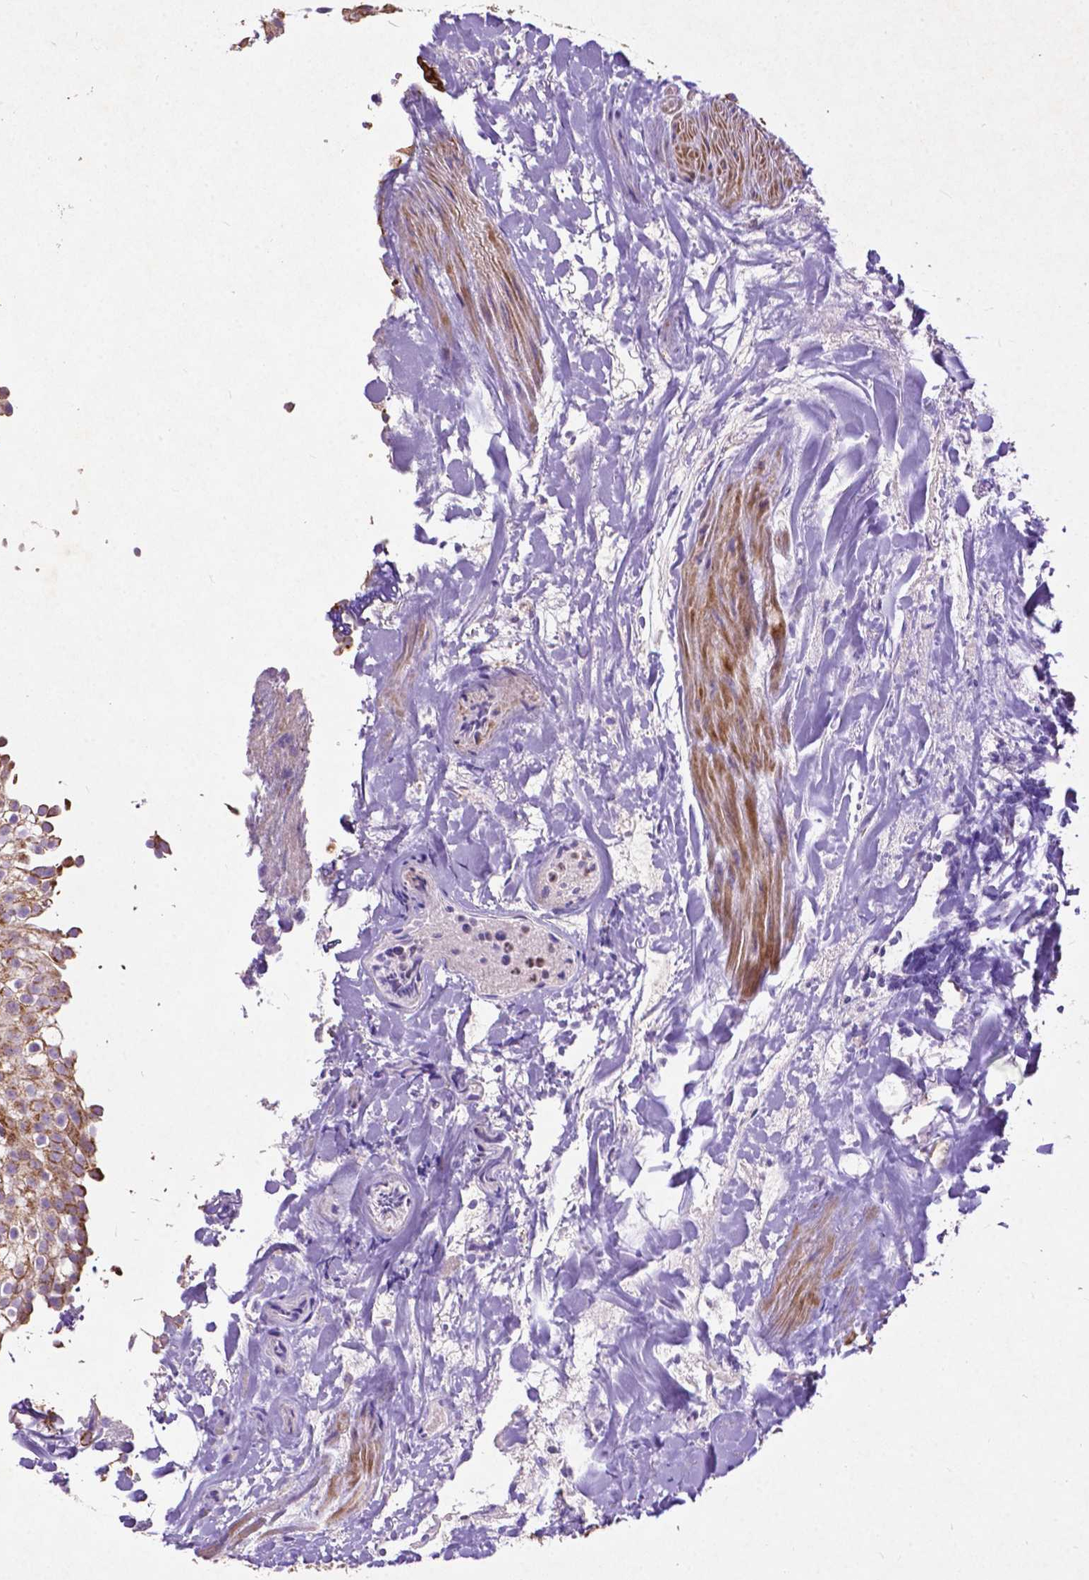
{"staining": {"intensity": "moderate", "quantity": "25%-75%", "location": "cytoplasmic/membranous"}, "tissue": "urothelial cancer", "cell_type": "Tumor cells", "image_type": "cancer", "snomed": [{"axis": "morphology", "description": "Urothelial carcinoma, Low grade"}, {"axis": "topography", "description": "Urinary bladder"}], "caption": "This photomicrograph reveals IHC staining of urothelial cancer, with medium moderate cytoplasmic/membranous expression in about 25%-75% of tumor cells.", "gene": "THEGL", "patient": {"sex": "male", "age": 70}}